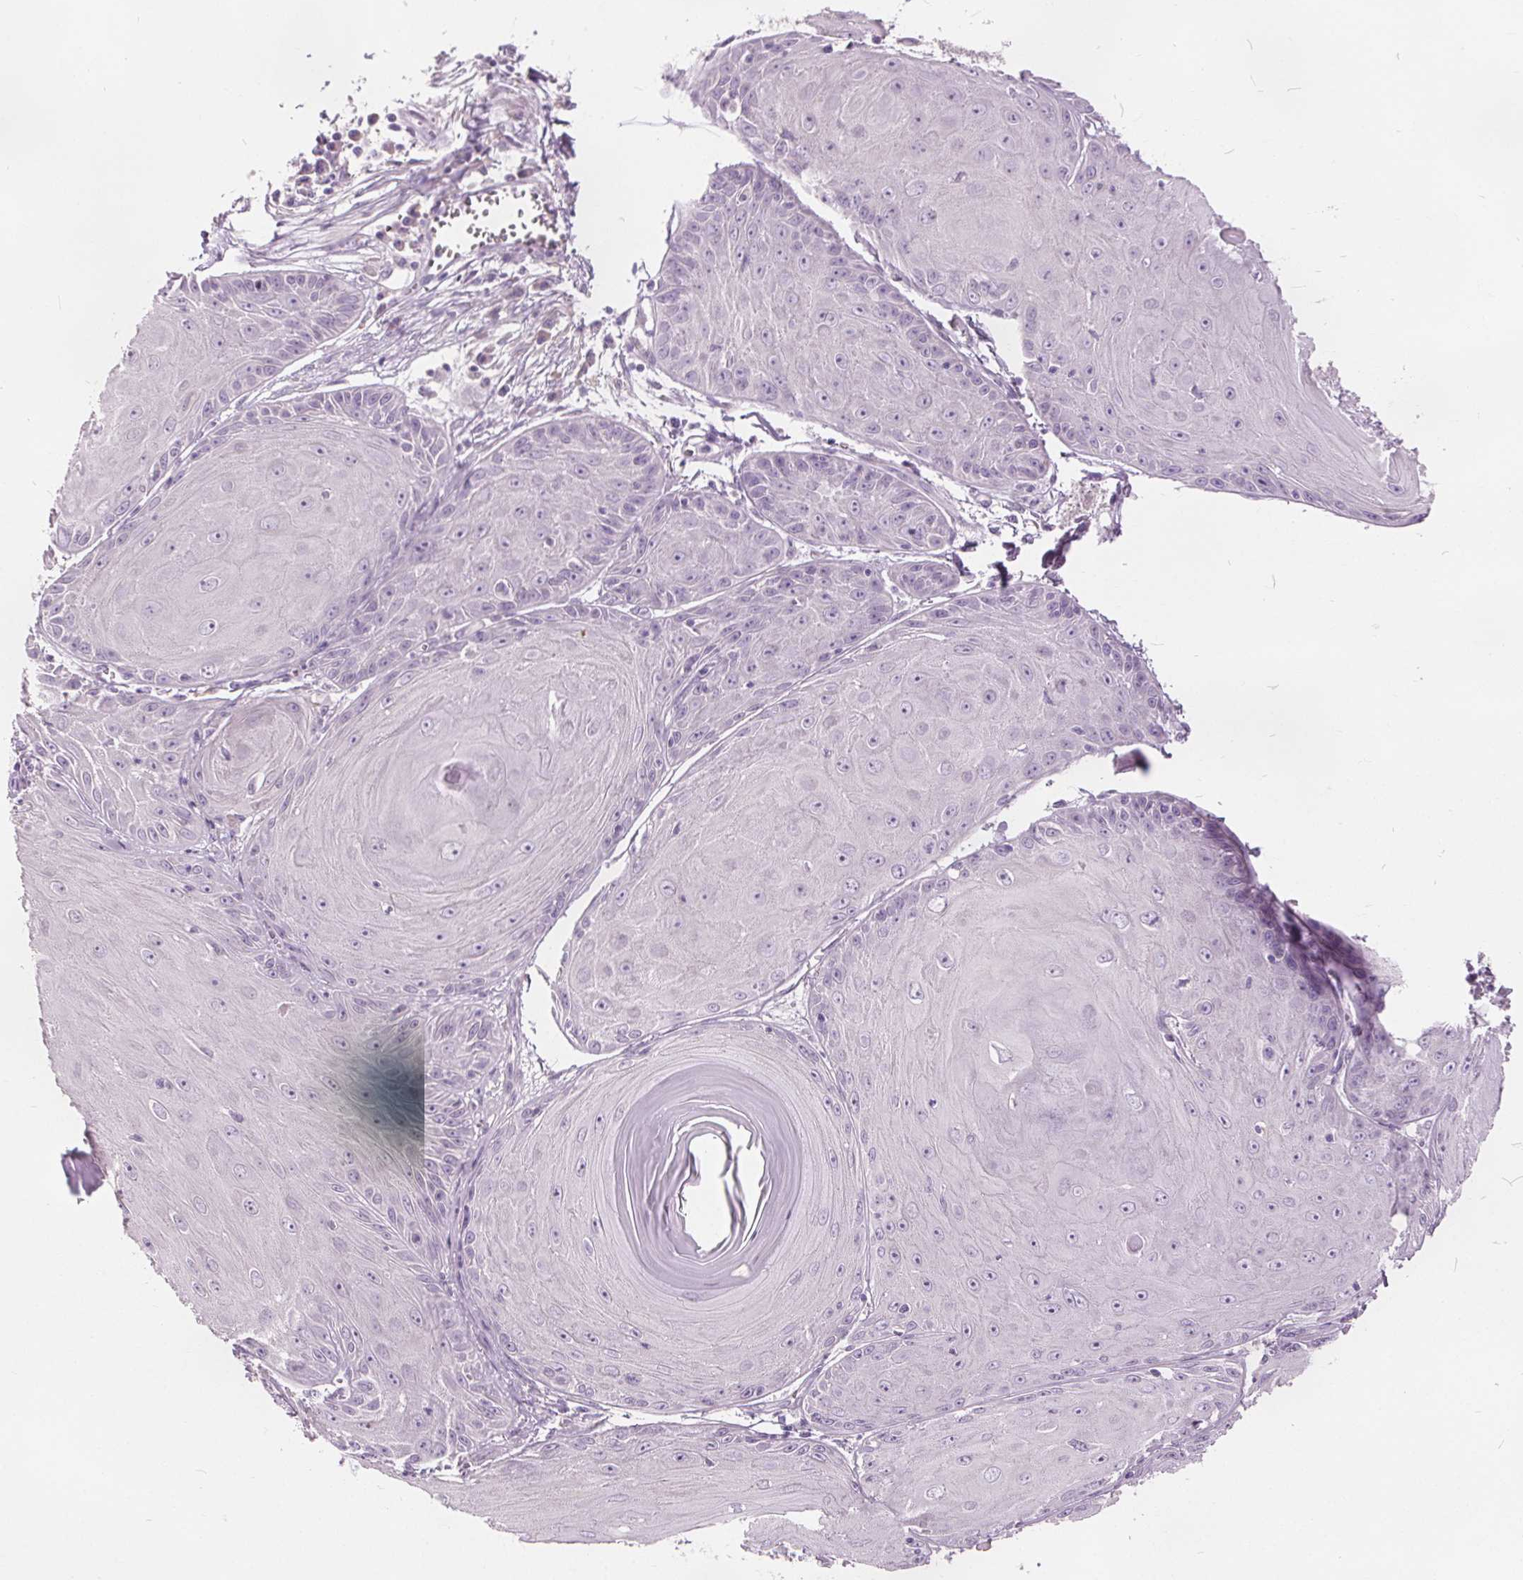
{"staining": {"intensity": "negative", "quantity": "none", "location": "none"}, "tissue": "skin cancer", "cell_type": "Tumor cells", "image_type": "cancer", "snomed": [{"axis": "morphology", "description": "Squamous cell carcinoma, NOS"}, {"axis": "topography", "description": "Skin"}, {"axis": "topography", "description": "Vulva"}], "caption": "Tumor cells show no significant expression in skin squamous cell carcinoma.", "gene": "ACOX2", "patient": {"sex": "female", "age": 85}}